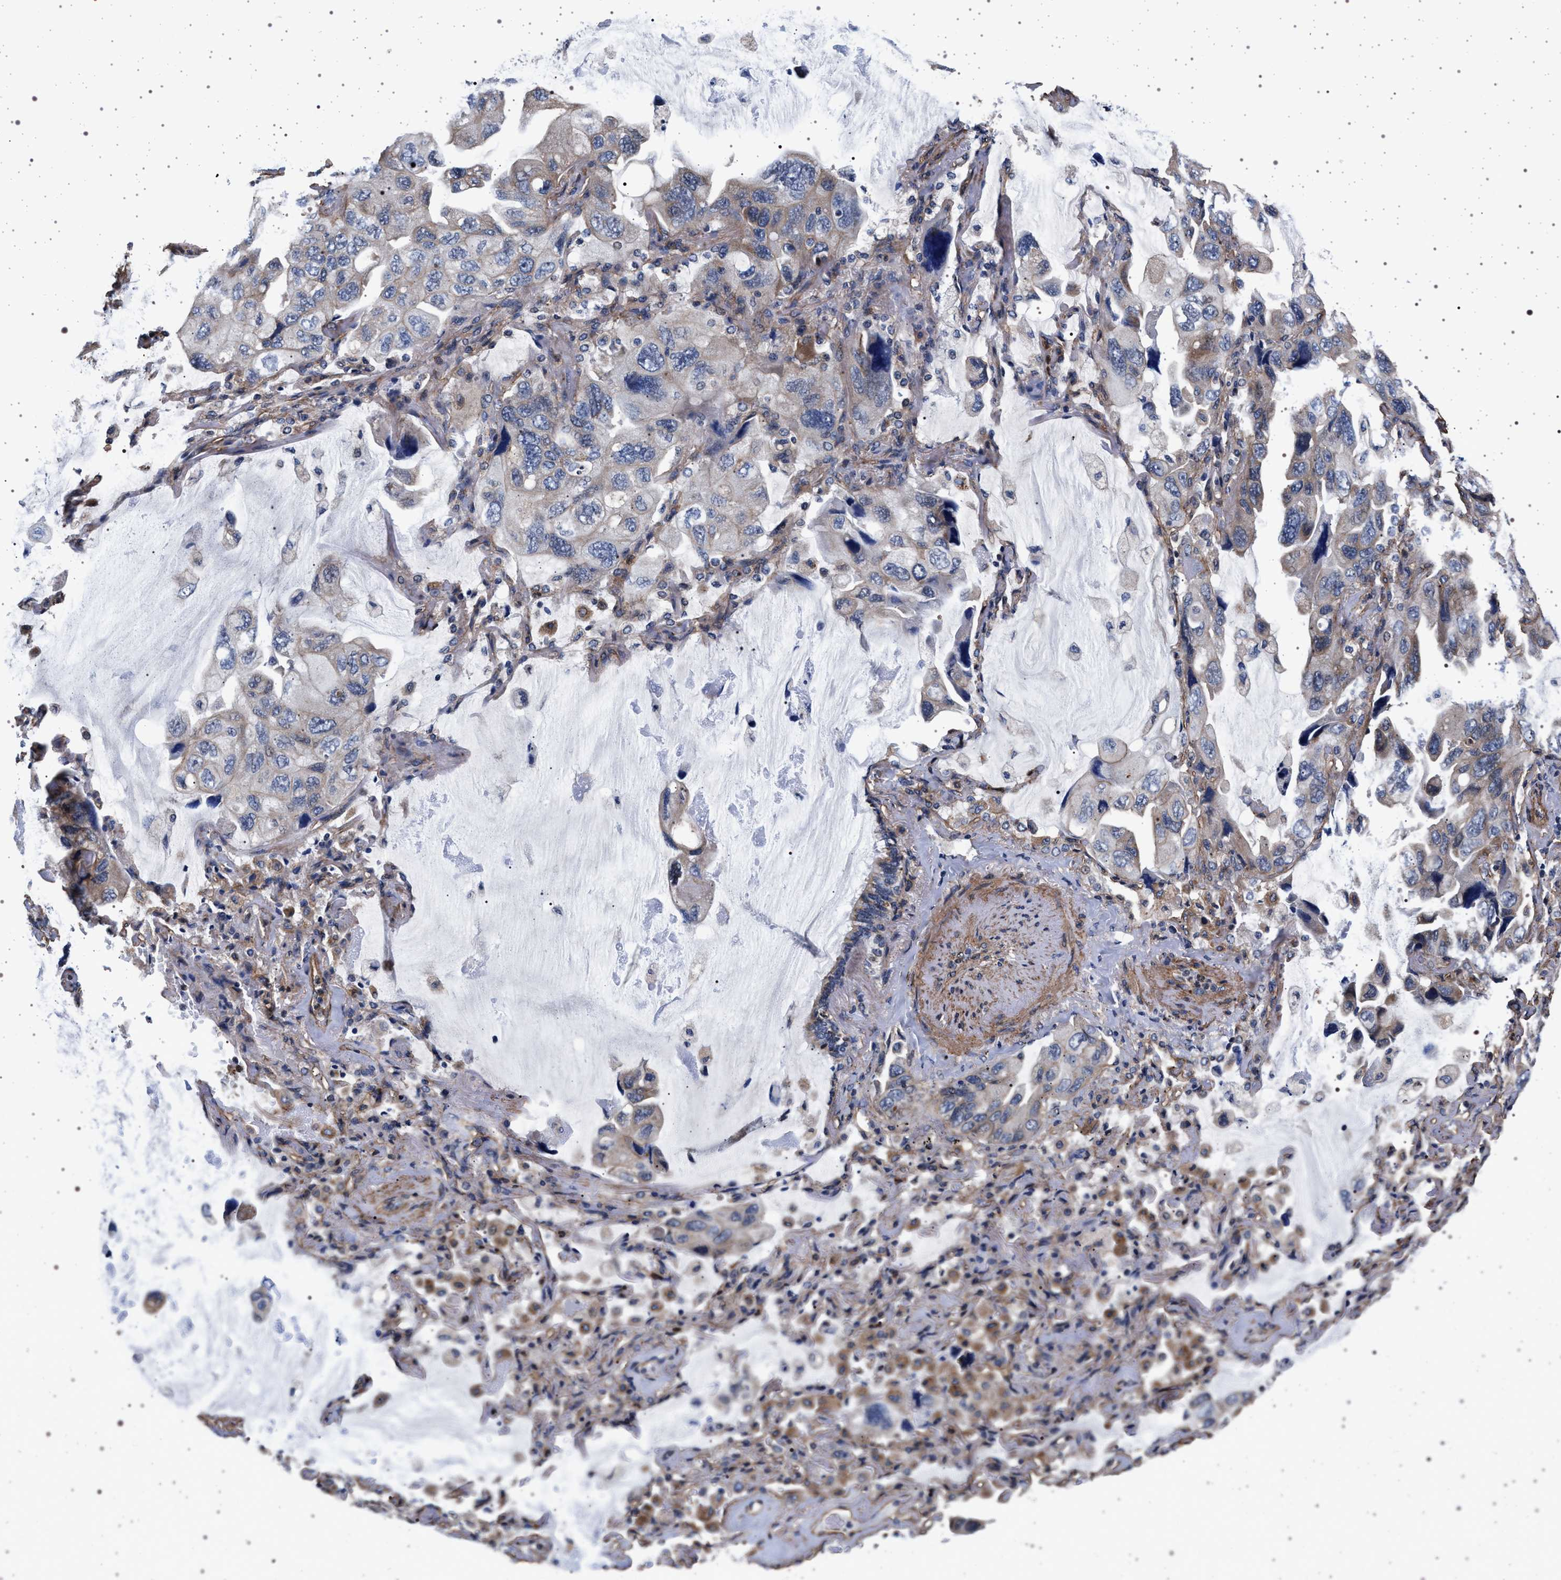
{"staining": {"intensity": "weak", "quantity": "<25%", "location": "cytoplasmic/membranous"}, "tissue": "lung cancer", "cell_type": "Tumor cells", "image_type": "cancer", "snomed": [{"axis": "morphology", "description": "Squamous cell carcinoma, NOS"}, {"axis": "topography", "description": "Lung"}], "caption": "Immunohistochemistry (IHC) micrograph of human lung cancer (squamous cell carcinoma) stained for a protein (brown), which reveals no staining in tumor cells. The staining is performed using DAB (3,3'-diaminobenzidine) brown chromogen with nuclei counter-stained in using hematoxylin.", "gene": "KCNK6", "patient": {"sex": "female", "age": 73}}